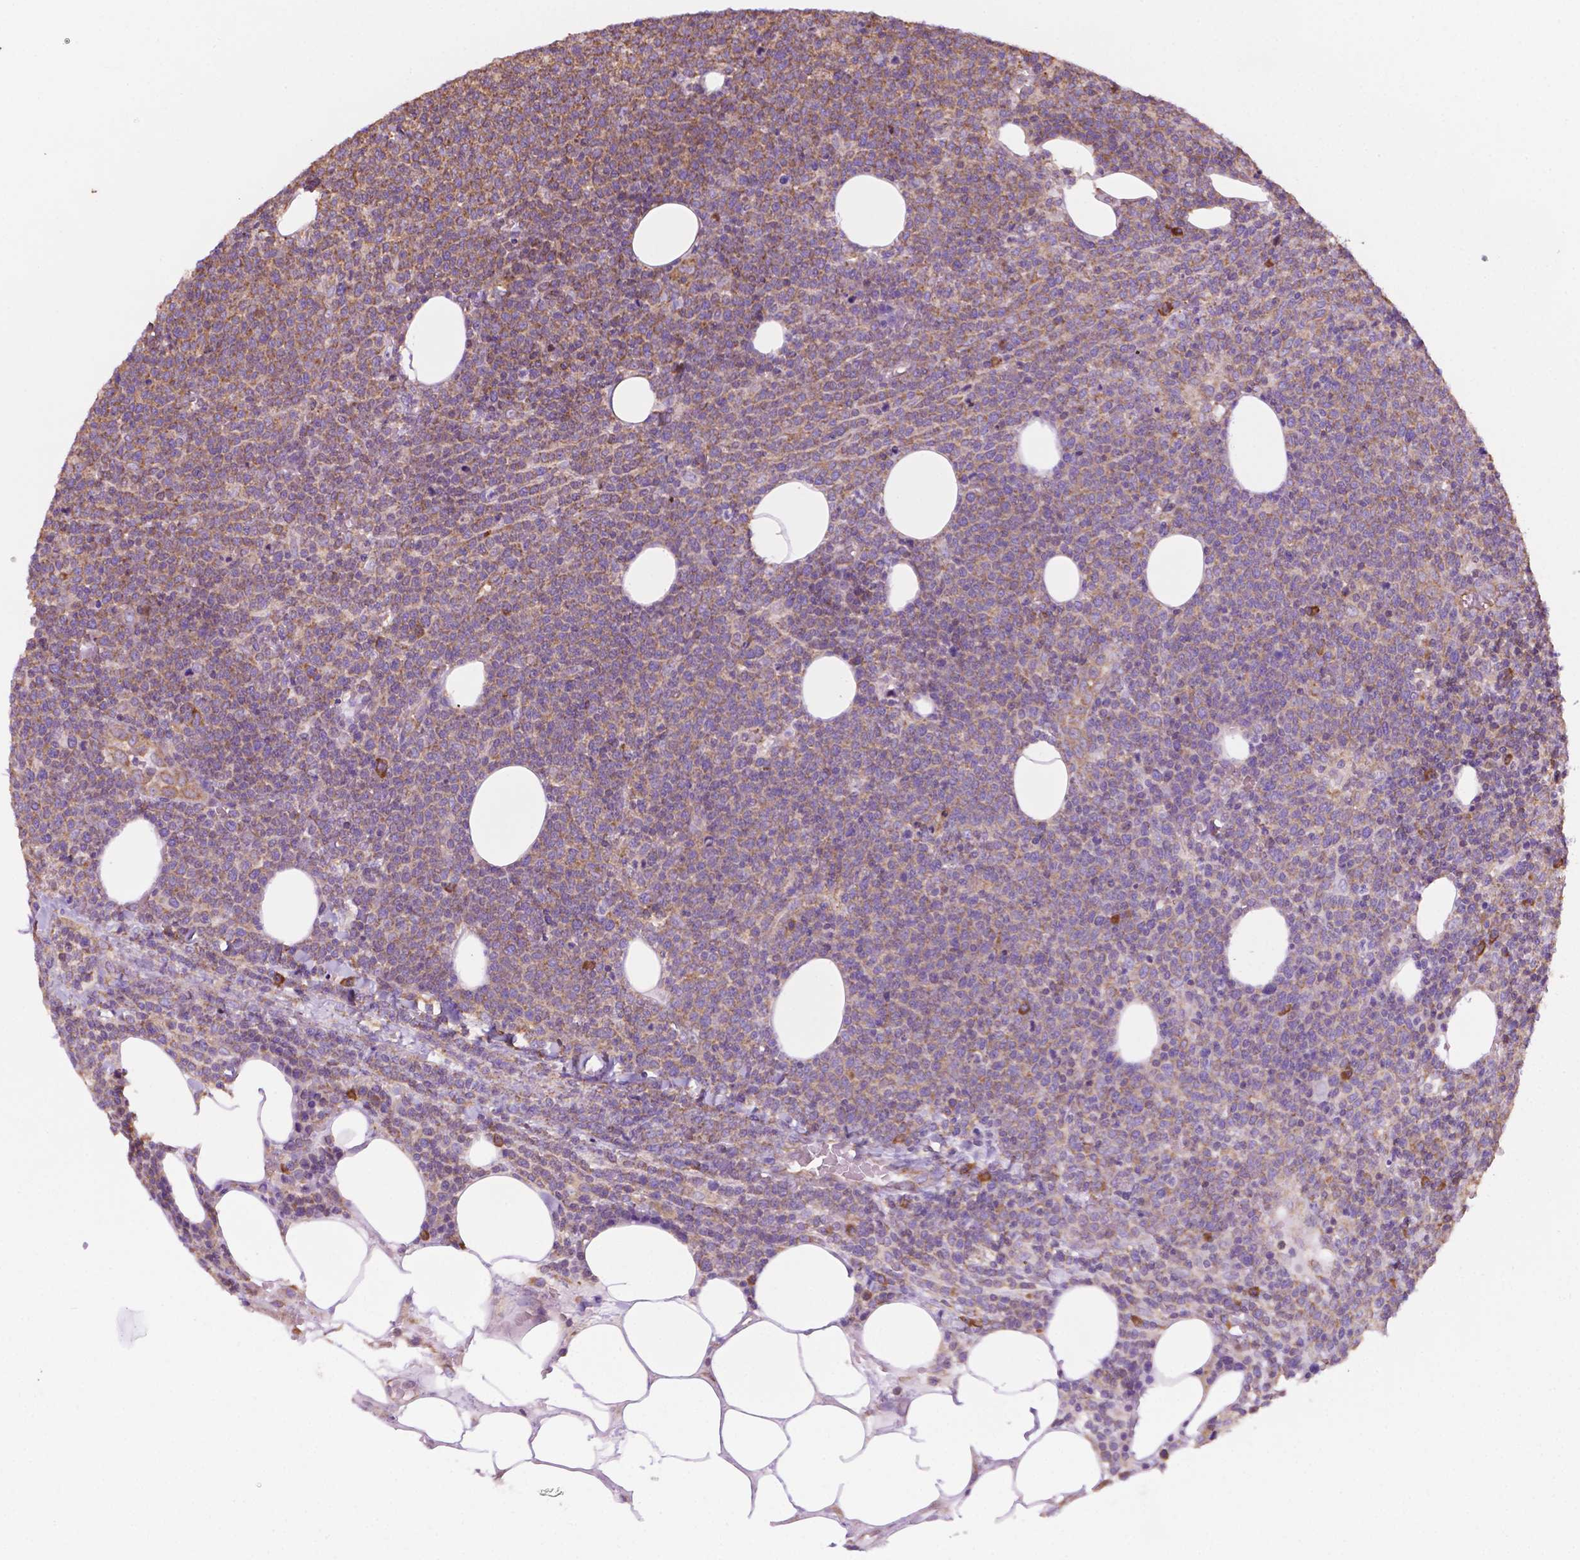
{"staining": {"intensity": "weak", "quantity": "25%-75%", "location": "cytoplasmic/membranous"}, "tissue": "lymphoma", "cell_type": "Tumor cells", "image_type": "cancer", "snomed": [{"axis": "morphology", "description": "Malignant lymphoma, non-Hodgkin's type, High grade"}, {"axis": "topography", "description": "Lymph node"}], "caption": "Protein staining of lymphoma tissue demonstrates weak cytoplasmic/membranous staining in approximately 25%-75% of tumor cells.", "gene": "RPL29", "patient": {"sex": "male", "age": 61}}